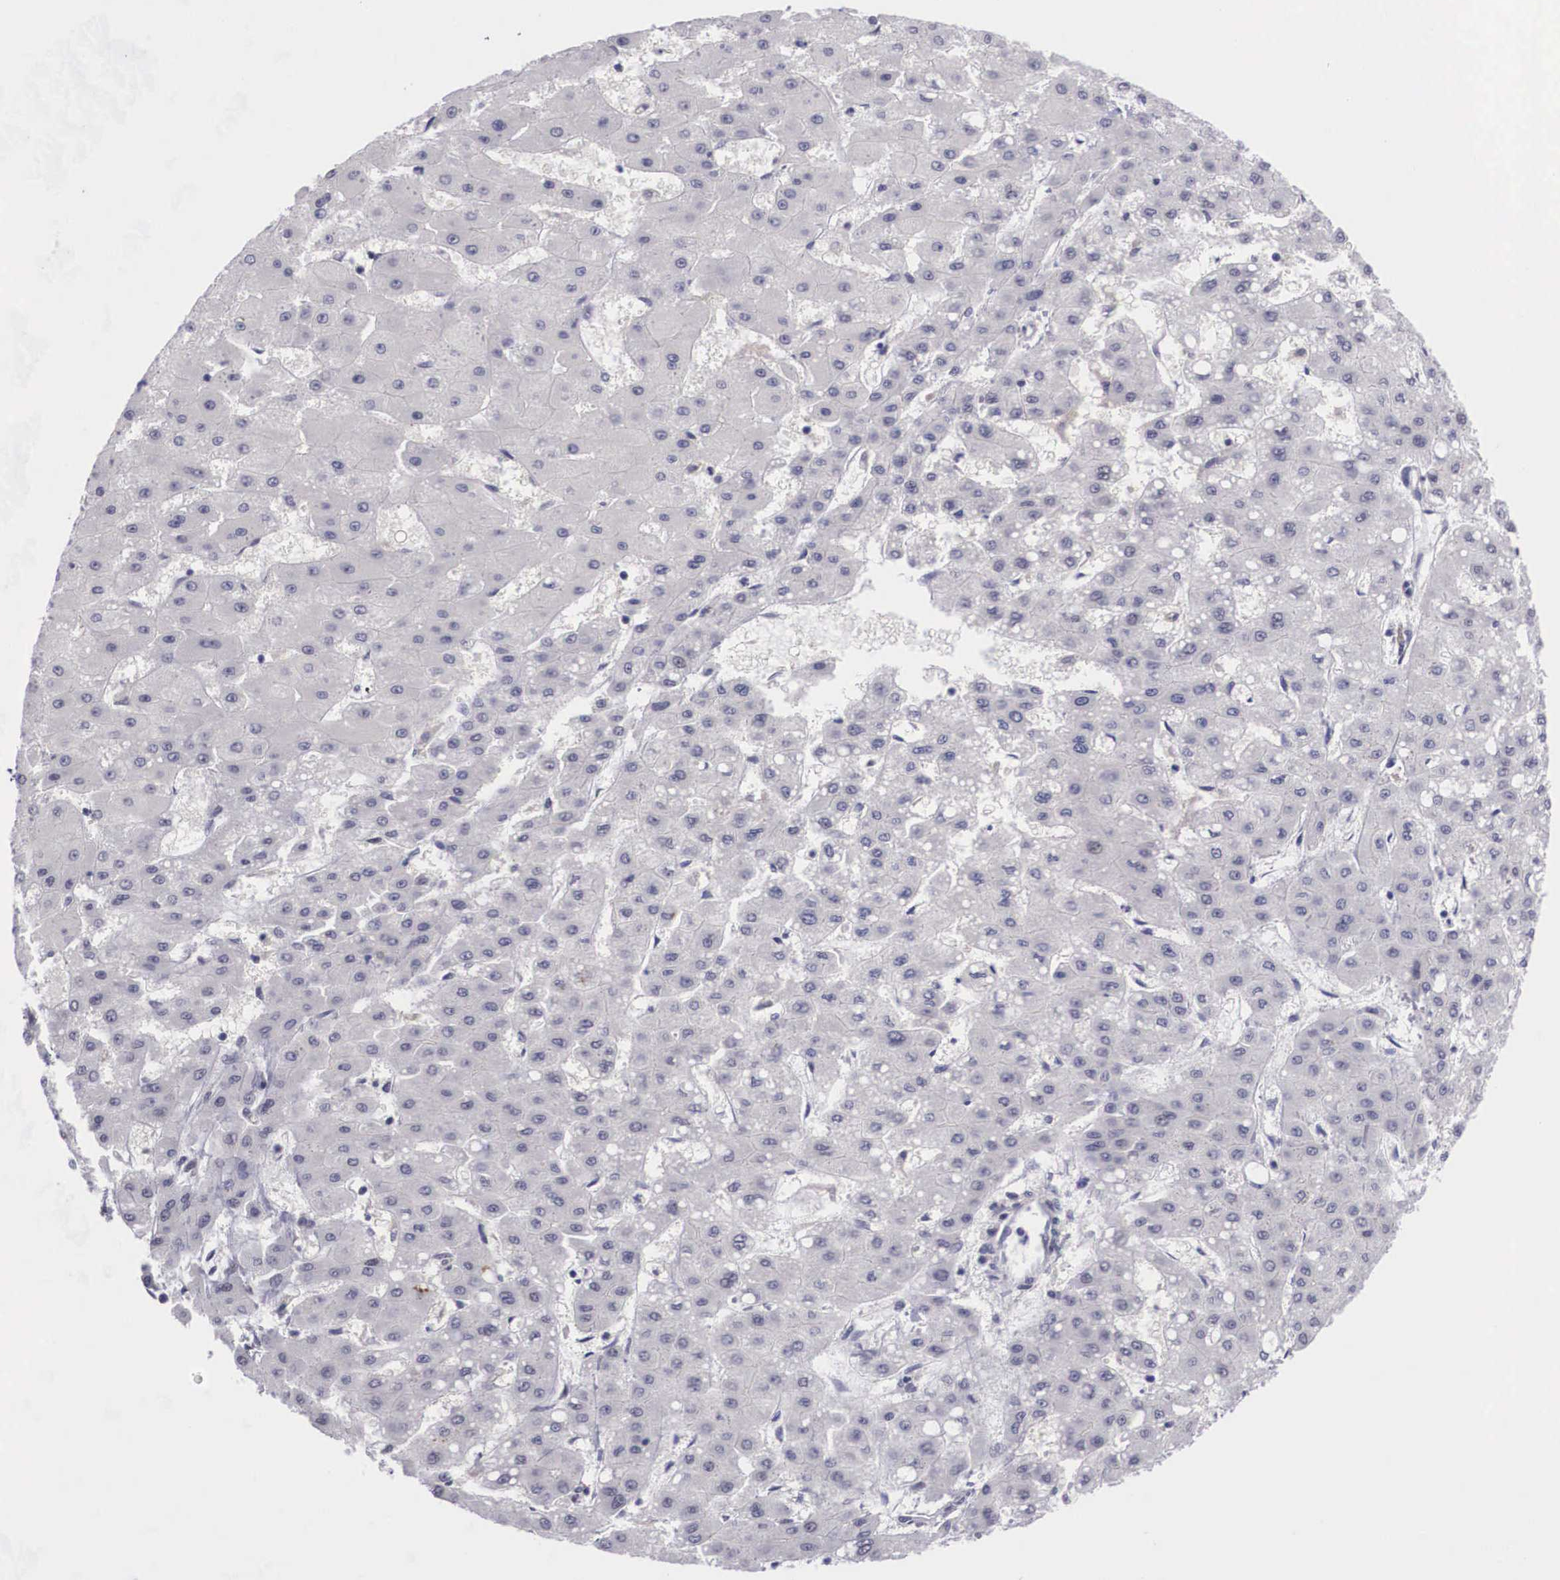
{"staining": {"intensity": "negative", "quantity": "none", "location": "none"}, "tissue": "liver cancer", "cell_type": "Tumor cells", "image_type": "cancer", "snomed": [{"axis": "morphology", "description": "Carcinoma, Hepatocellular, NOS"}, {"axis": "topography", "description": "Liver"}], "caption": "DAB (3,3'-diaminobenzidine) immunohistochemical staining of human hepatocellular carcinoma (liver) demonstrates no significant staining in tumor cells.", "gene": "ZNF275", "patient": {"sex": "female", "age": 52}}